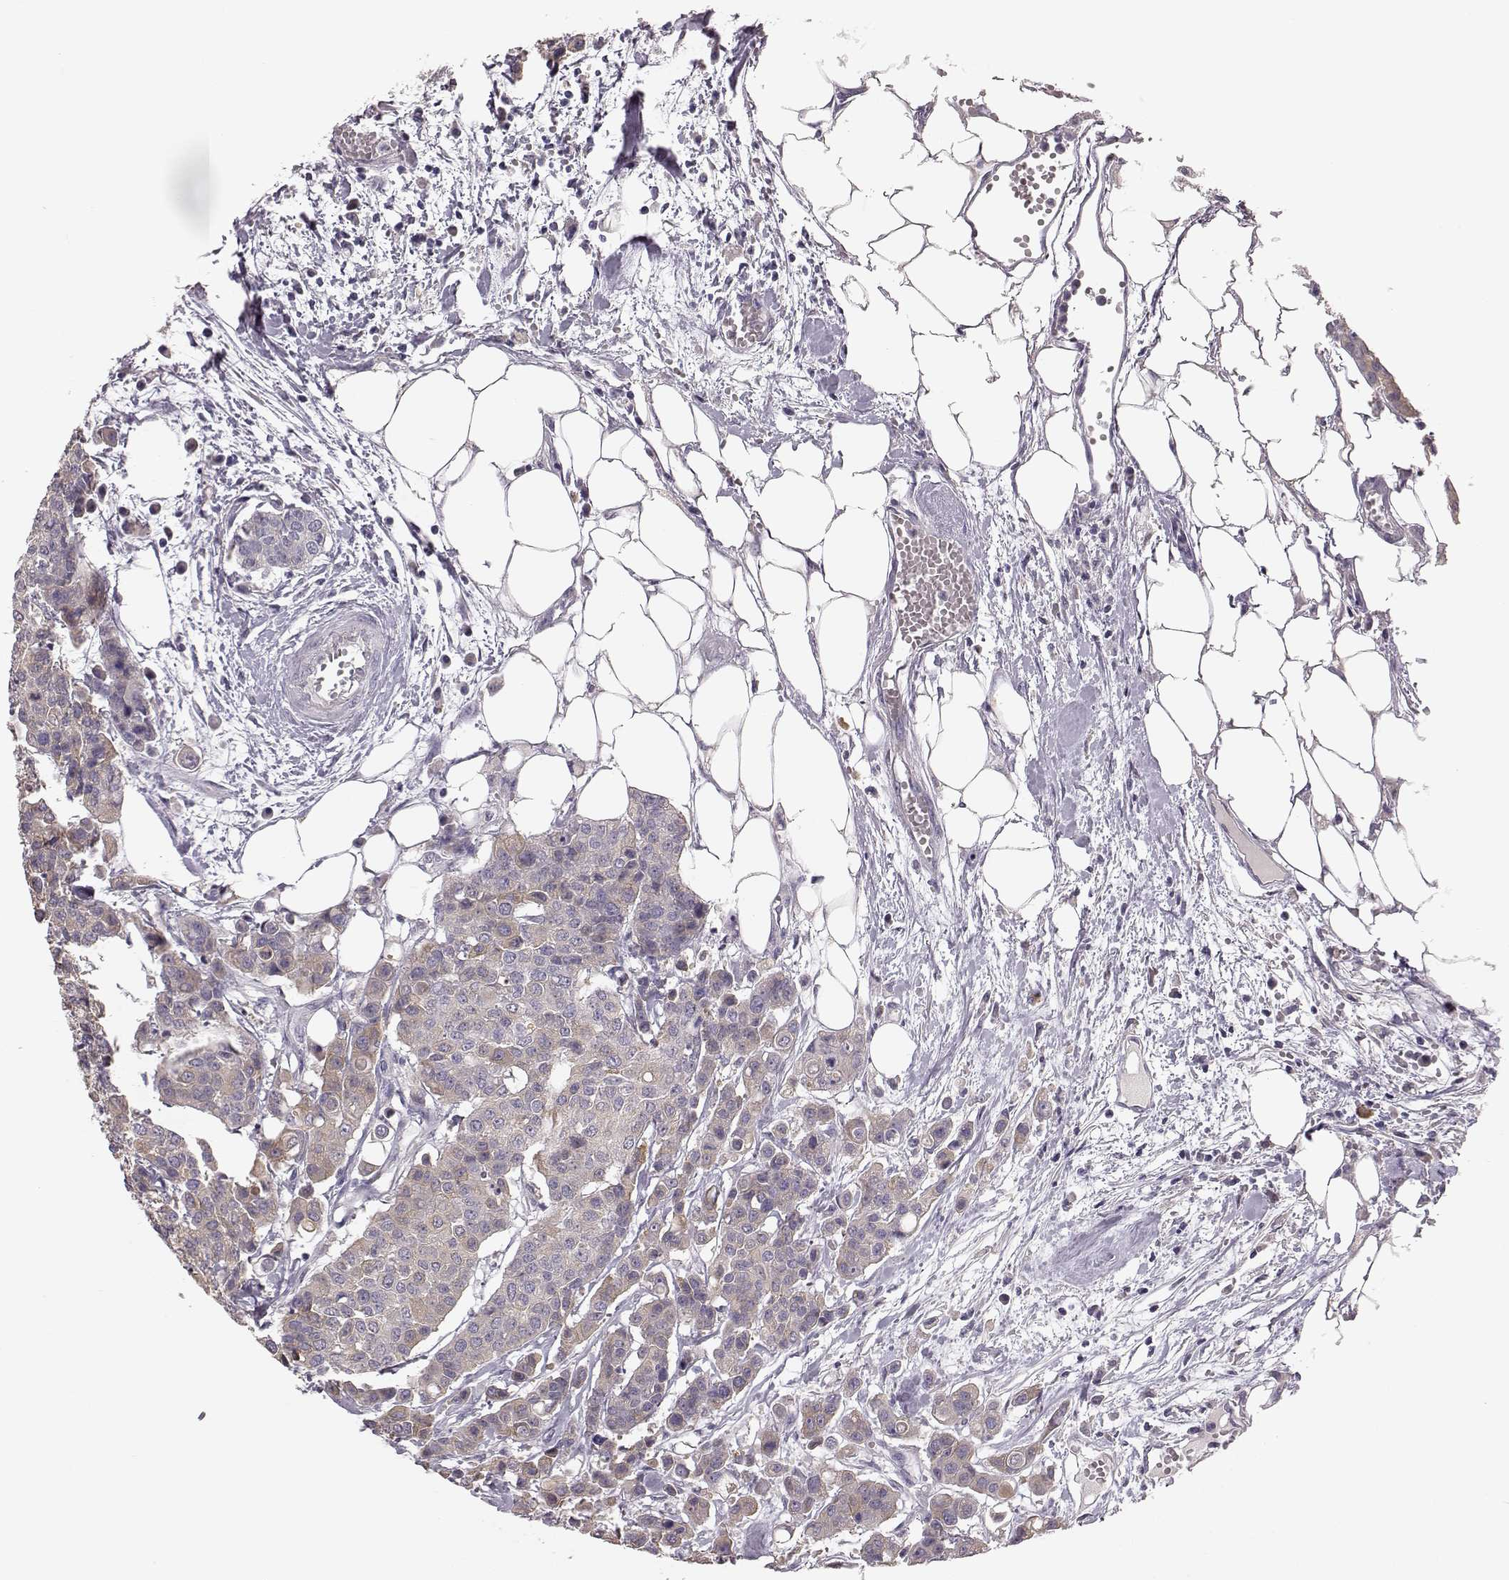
{"staining": {"intensity": "weak", "quantity": ">75%", "location": "cytoplasmic/membranous"}, "tissue": "carcinoid", "cell_type": "Tumor cells", "image_type": "cancer", "snomed": [{"axis": "morphology", "description": "Carcinoid, malignant, NOS"}, {"axis": "topography", "description": "Colon"}], "caption": "Malignant carcinoid tissue demonstrates weak cytoplasmic/membranous positivity in about >75% of tumor cells, visualized by immunohistochemistry.", "gene": "GHR", "patient": {"sex": "male", "age": 81}}